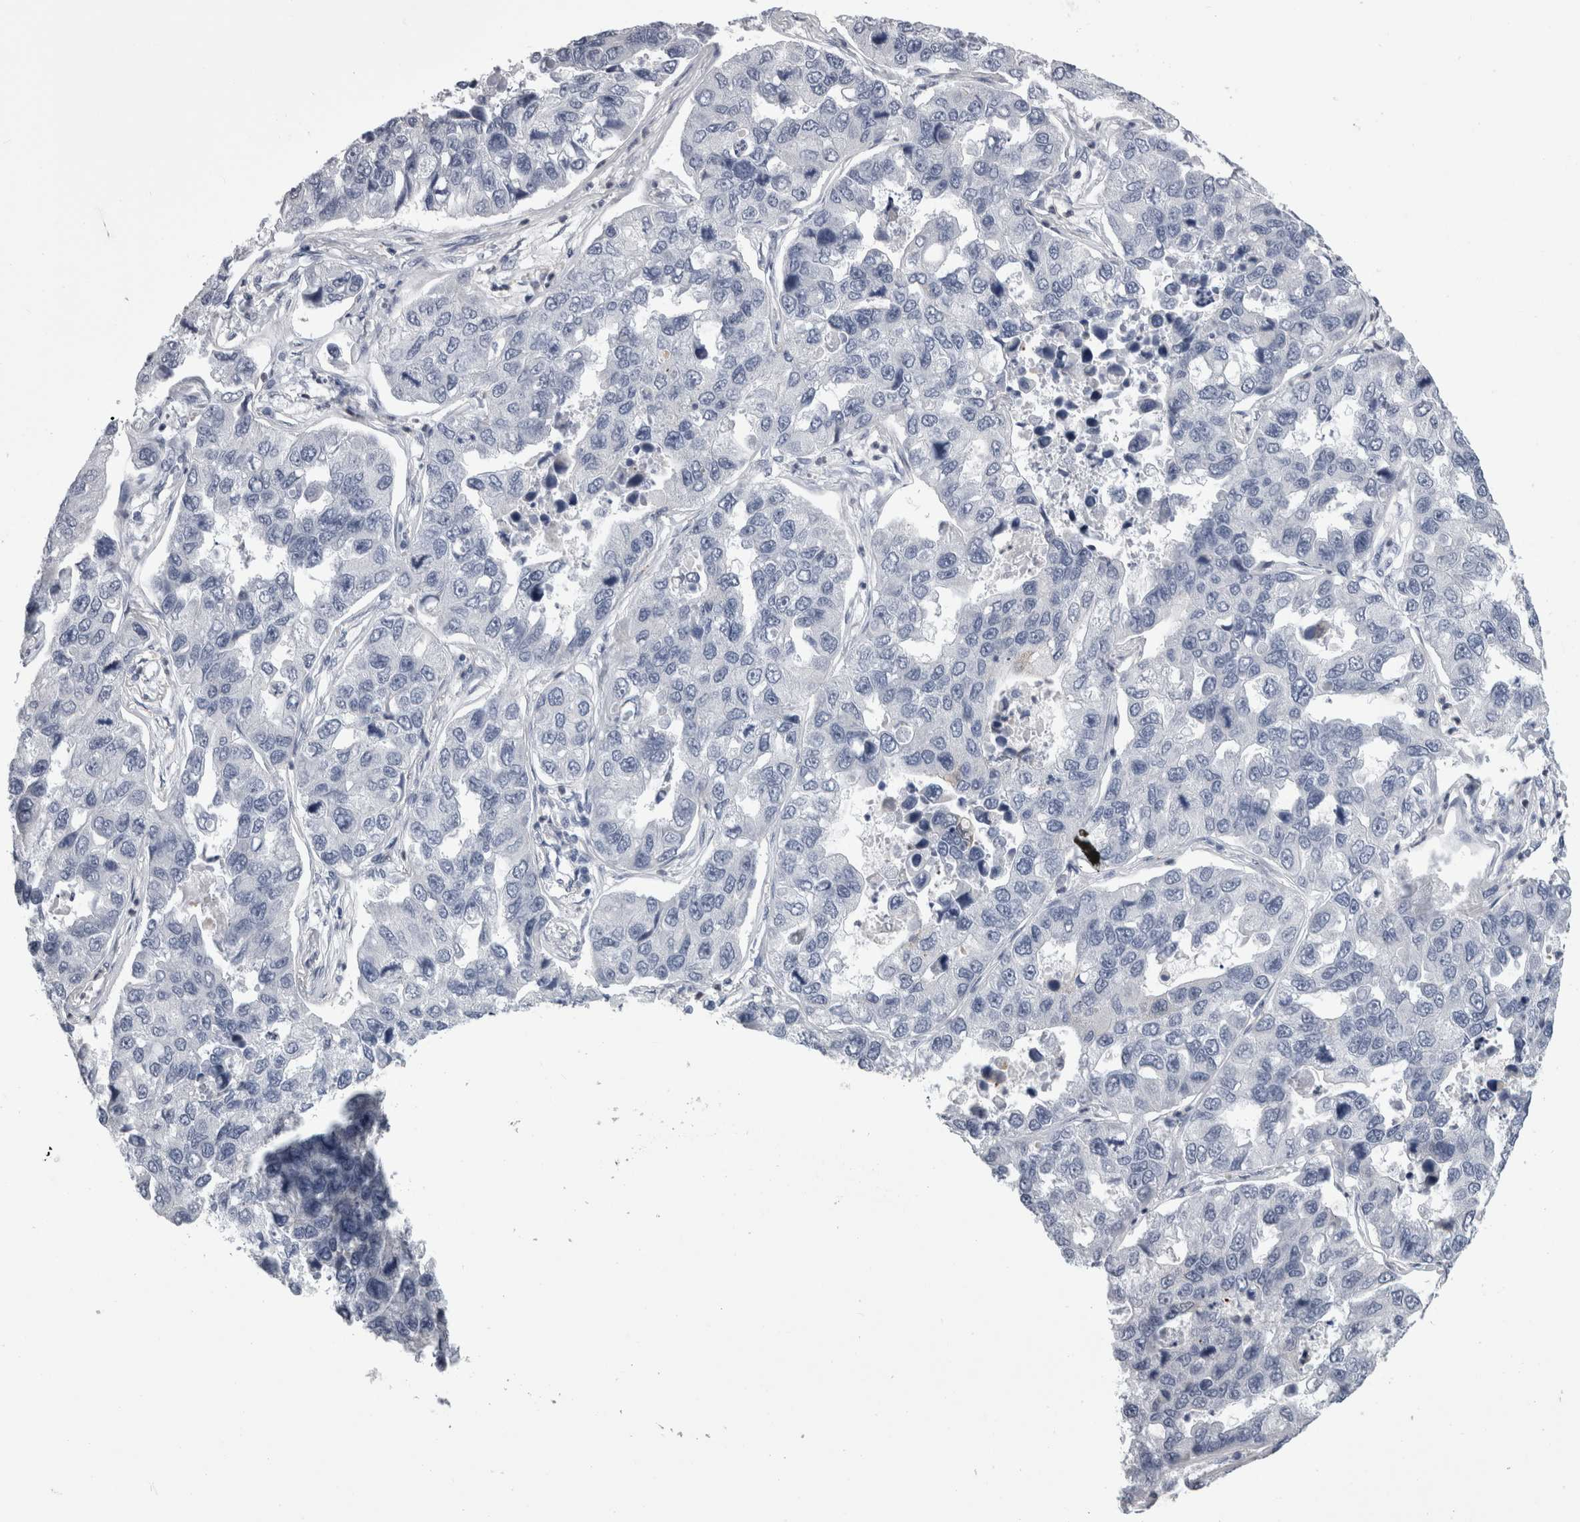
{"staining": {"intensity": "negative", "quantity": "none", "location": "none"}, "tissue": "lung cancer", "cell_type": "Tumor cells", "image_type": "cancer", "snomed": [{"axis": "morphology", "description": "Adenocarcinoma, NOS"}, {"axis": "topography", "description": "Lung"}], "caption": "Immunohistochemical staining of human adenocarcinoma (lung) exhibits no significant staining in tumor cells.", "gene": "ALDH8A1", "patient": {"sex": "male", "age": 64}}